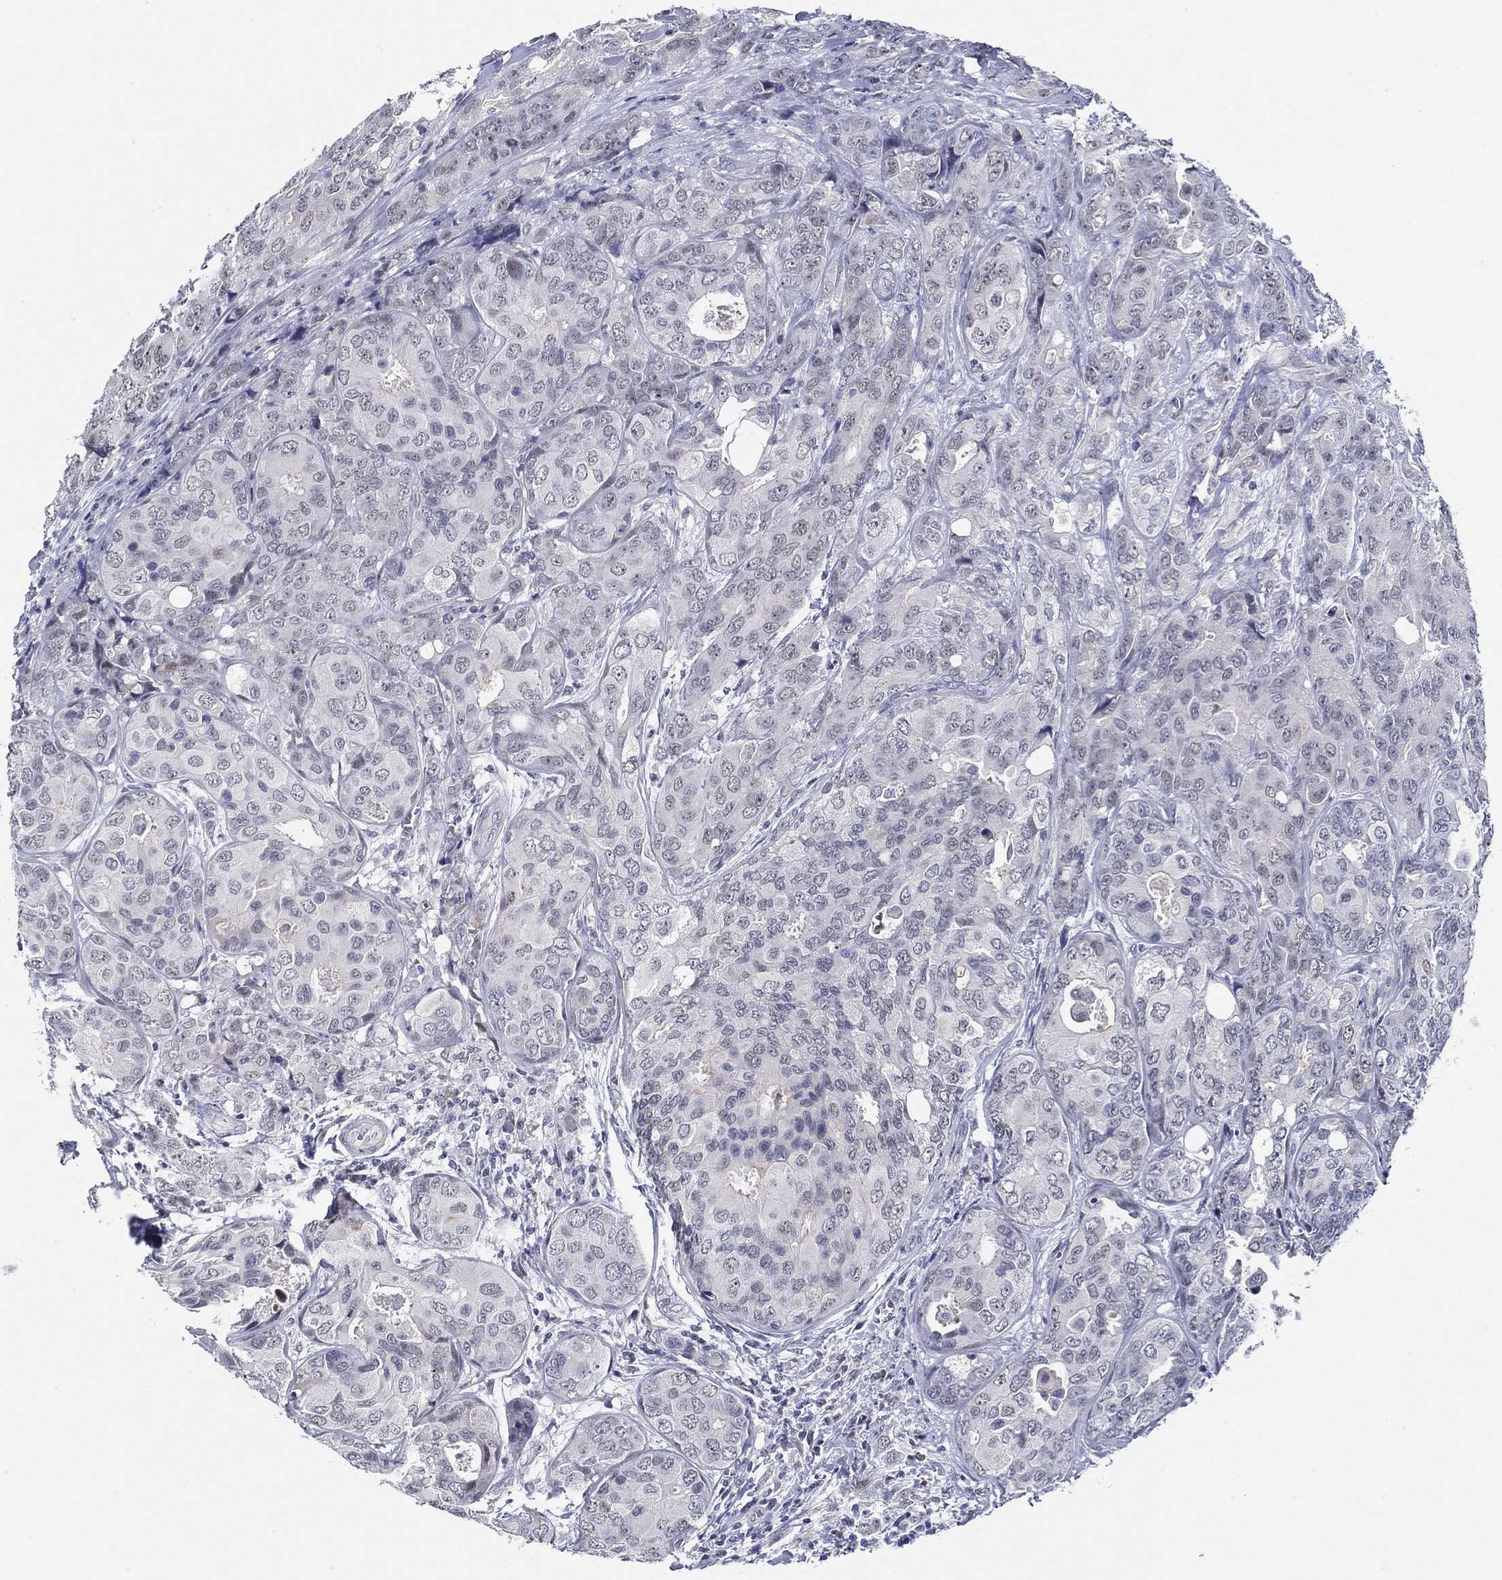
{"staining": {"intensity": "negative", "quantity": "none", "location": "none"}, "tissue": "breast cancer", "cell_type": "Tumor cells", "image_type": "cancer", "snomed": [{"axis": "morphology", "description": "Duct carcinoma"}, {"axis": "topography", "description": "Breast"}], "caption": "This photomicrograph is of breast invasive ductal carcinoma stained with immunohistochemistry (IHC) to label a protein in brown with the nuclei are counter-stained blue. There is no positivity in tumor cells.", "gene": "SLC34A1", "patient": {"sex": "female", "age": 43}}